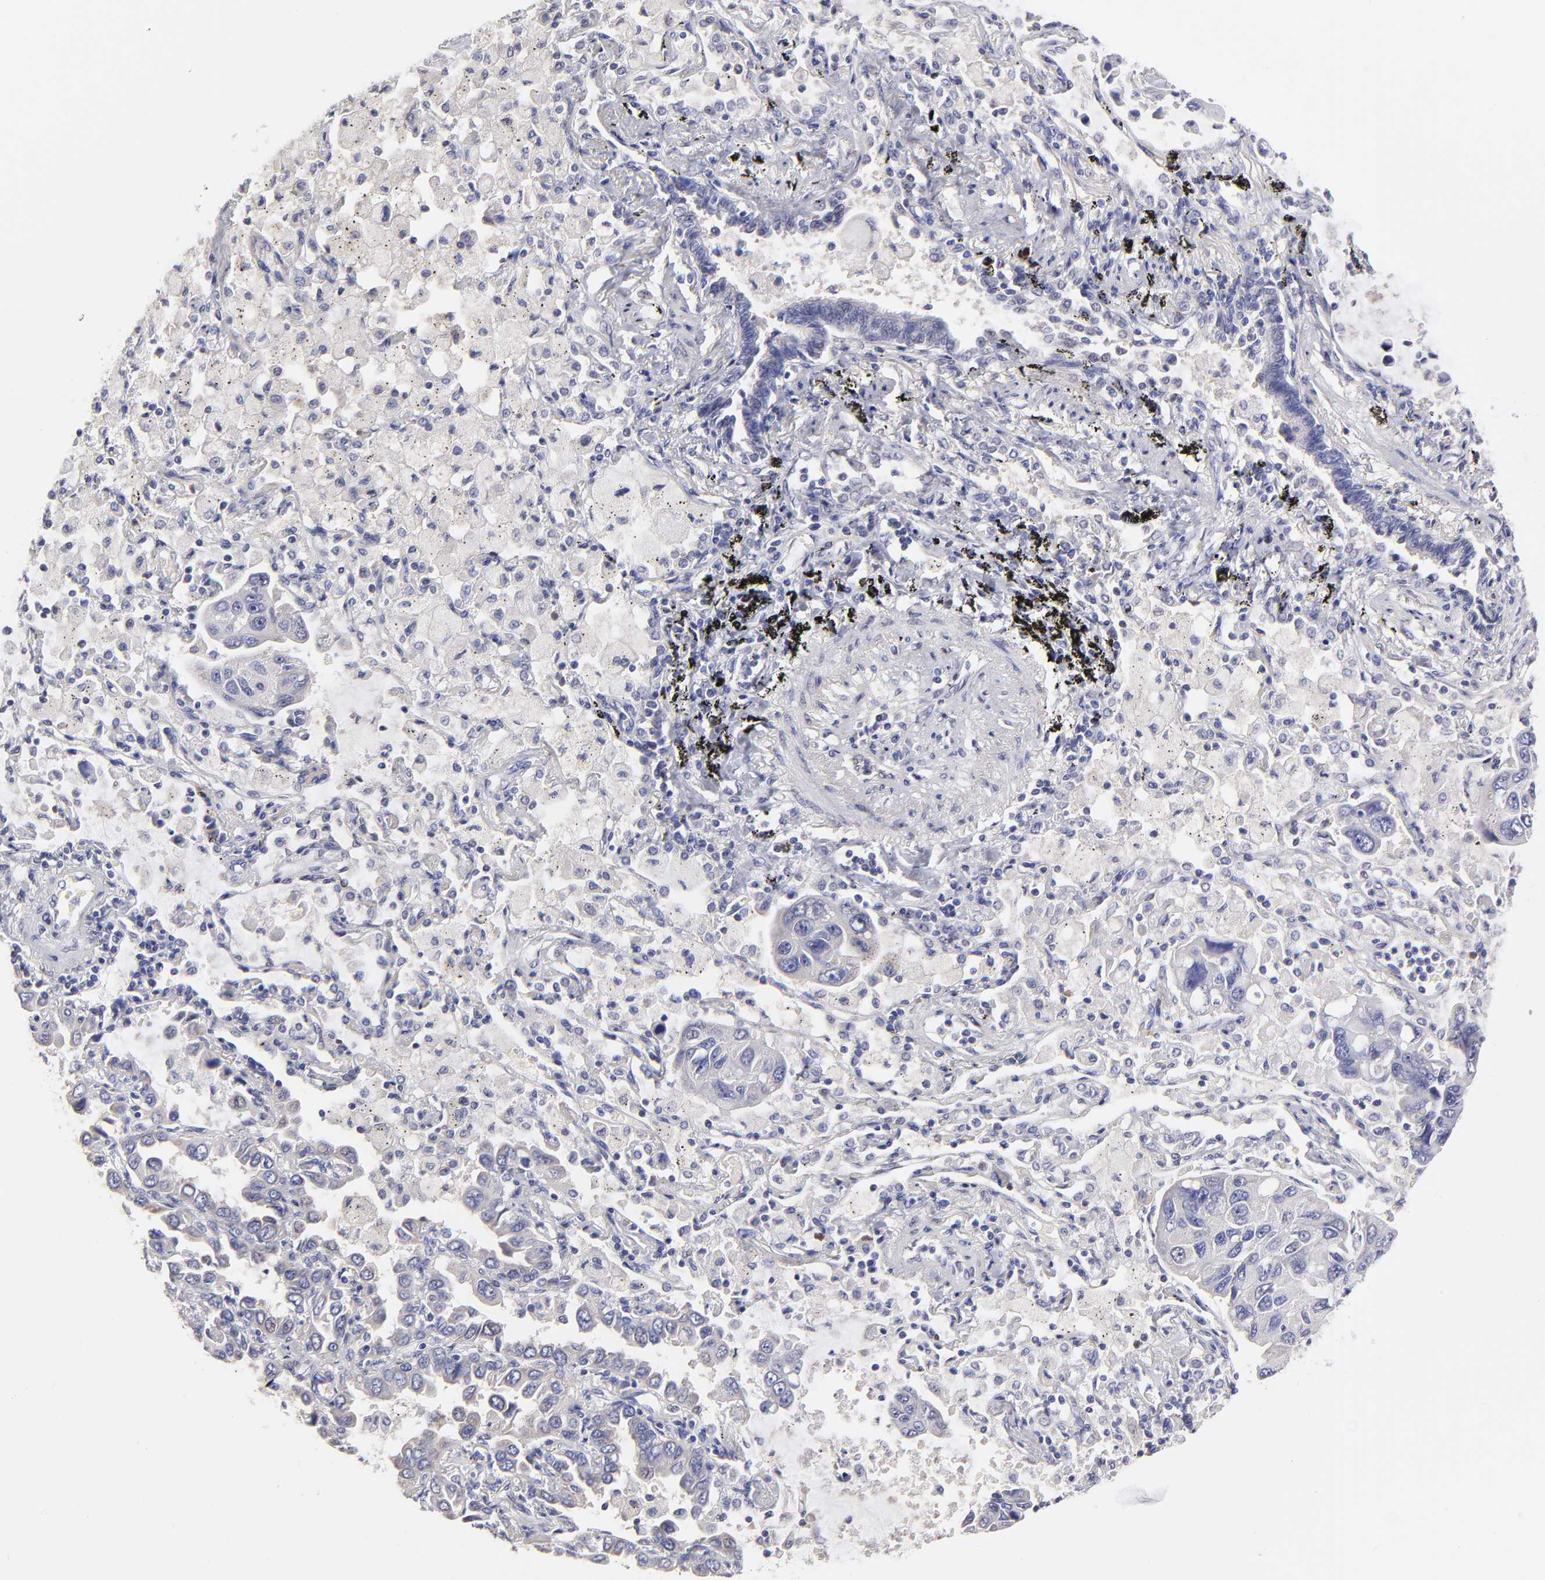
{"staining": {"intensity": "negative", "quantity": "none", "location": "none"}, "tissue": "lung cancer", "cell_type": "Tumor cells", "image_type": "cancer", "snomed": [{"axis": "morphology", "description": "Adenocarcinoma, NOS"}, {"axis": "topography", "description": "Lung"}], "caption": "This histopathology image is of adenocarcinoma (lung) stained with immunohistochemistry (IHC) to label a protein in brown with the nuclei are counter-stained blue. There is no staining in tumor cells. (IHC, brightfield microscopy, high magnification).", "gene": "BTG2", "patient": {"sex": "male", "age": 64}}